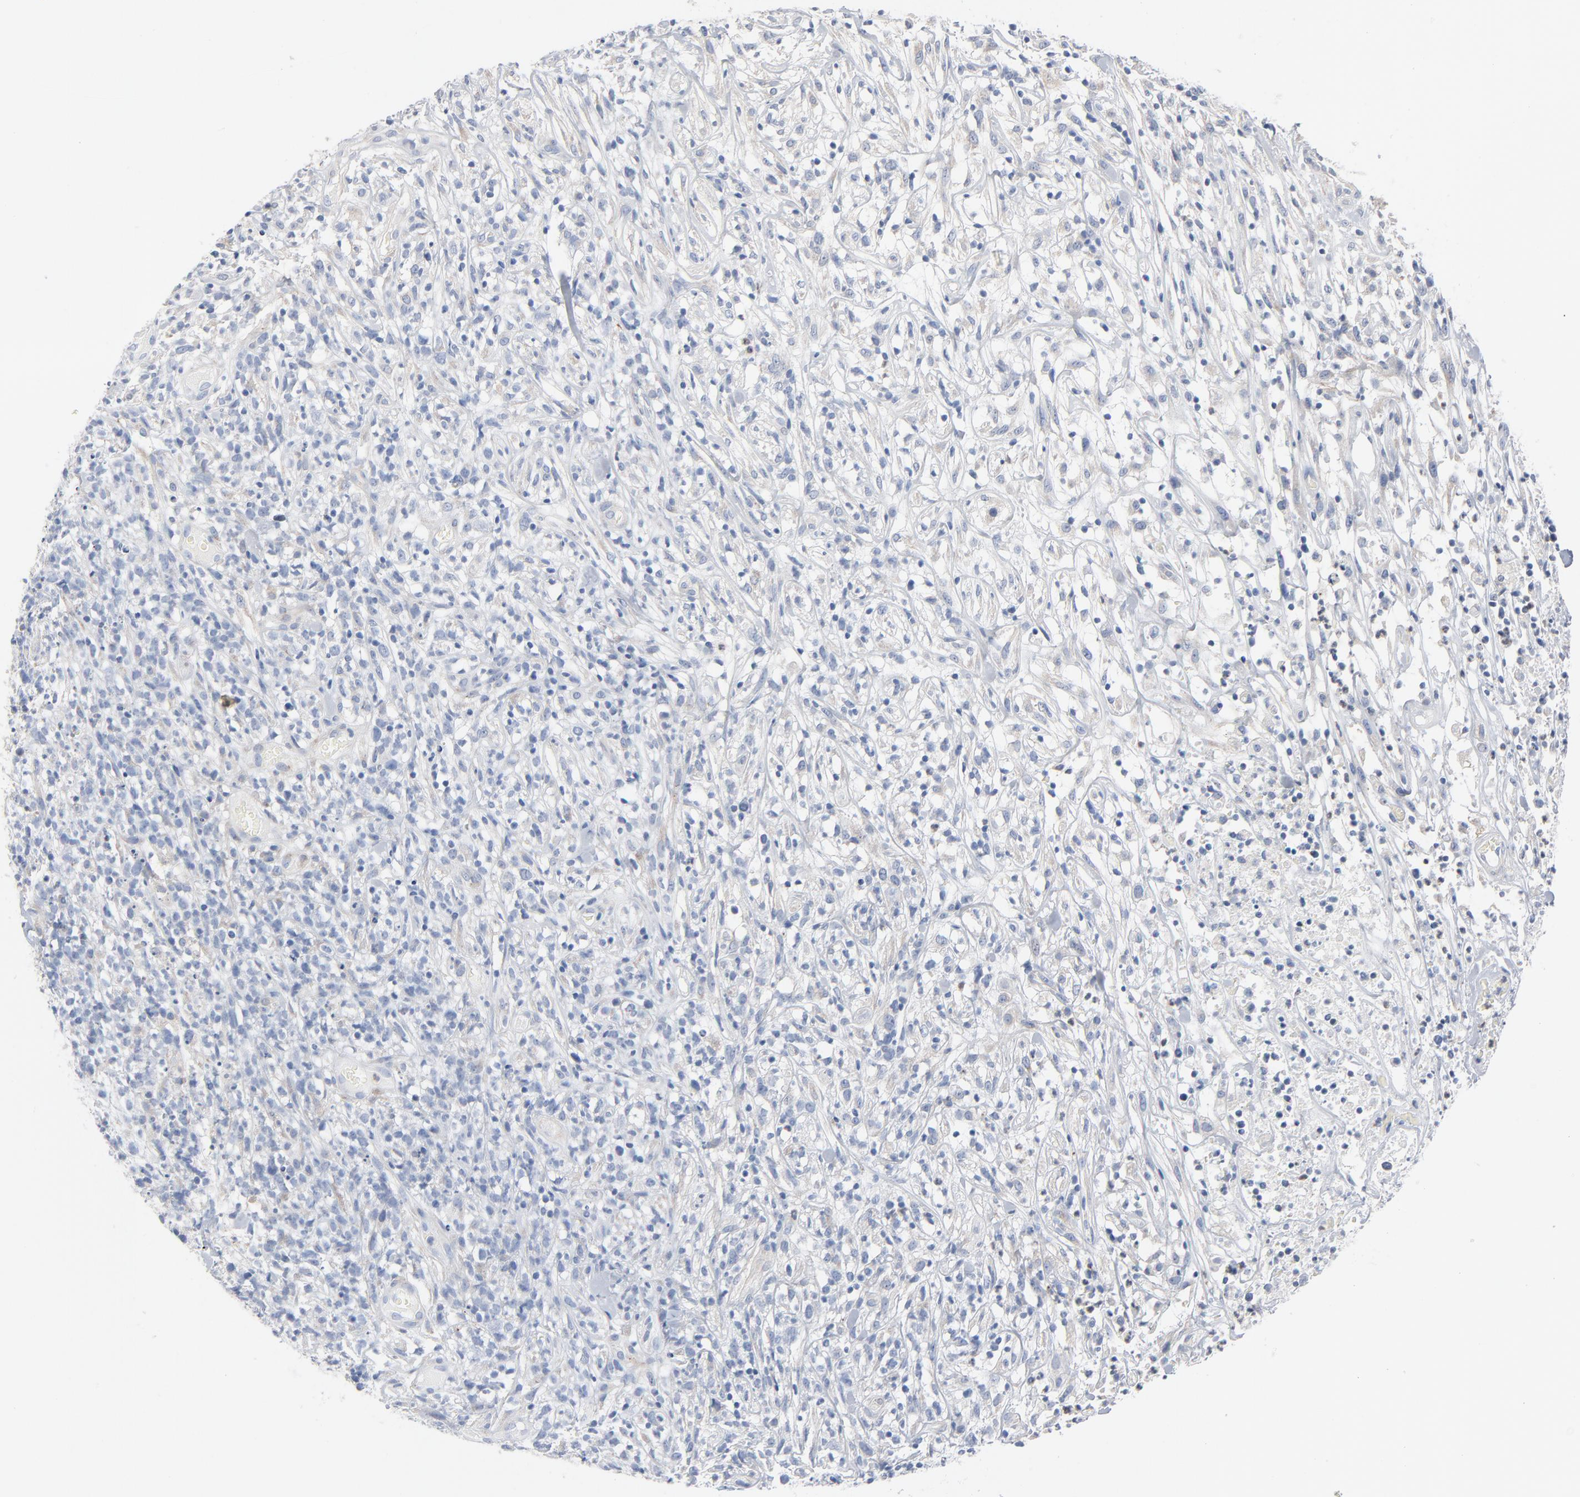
{"staining": {"intensity": "negative", "quantity": "none", "location": "none"}, "tissue": "lymphoma", "cell_type": "Tumor cells", "image_type": "cancer", "snomed": [{"axis": "morphology", "description": "Malignant lymphoma, non-Hodgkin's type, High grade"}, {"axis": "topography", "description": "Lymph node"}], "caption": "DAB (3,3'-diaminobenzidine) immunohistochemical staining of human high-grade malignant lymphoma, non-Hodgkin's type displays no significant positivity in tumor cells.", "gene": "IFT43", "patient": {"sex": "female", "age": 73}}